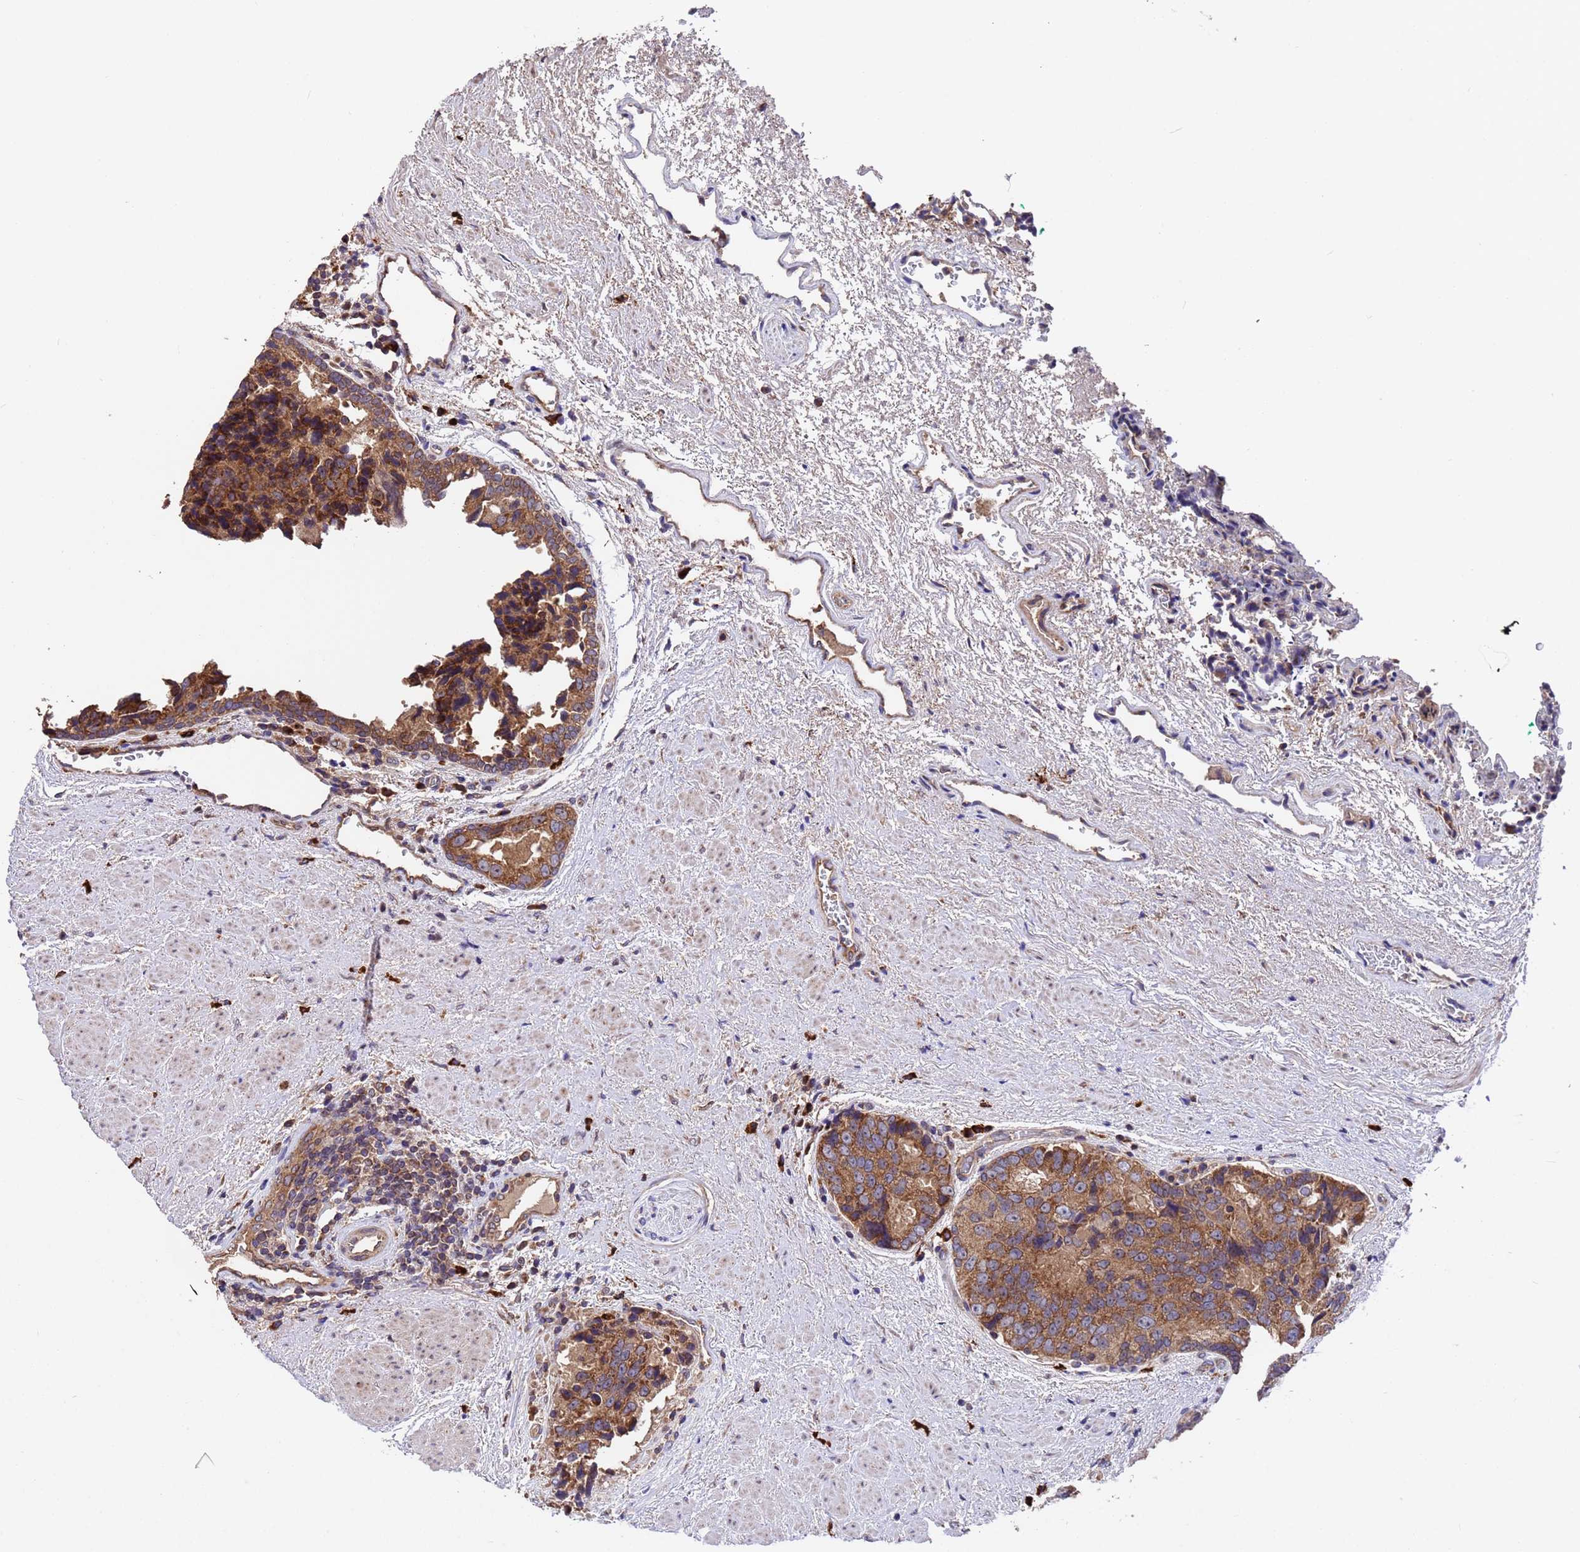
{"staining": {"intensity": "moderate", "quantity": ">75%", "location": "cytoplasmic/membranous"}, "tissue": "prostate cancer", "cell_type": "Tumor cells", "image_type": "cancer", "snomed": [{"axis": "morphology", "description": "Adenocarcinoma, High grade"}, {"axis": "topography", "description": "Prostate"}], "caption": "IHC photomicrograph of neoplastic tissue: human prostate cancer stained using immunohistochemistry (IHC) exhibits medium levels of moderate protein expression localized specifically in the cytoplasmic/membranous of tumor cells, appearing as a cytoplasmic/membranous brown color.", "gene": "TSR3", "patient": {"sex": "male", "age": 70}}